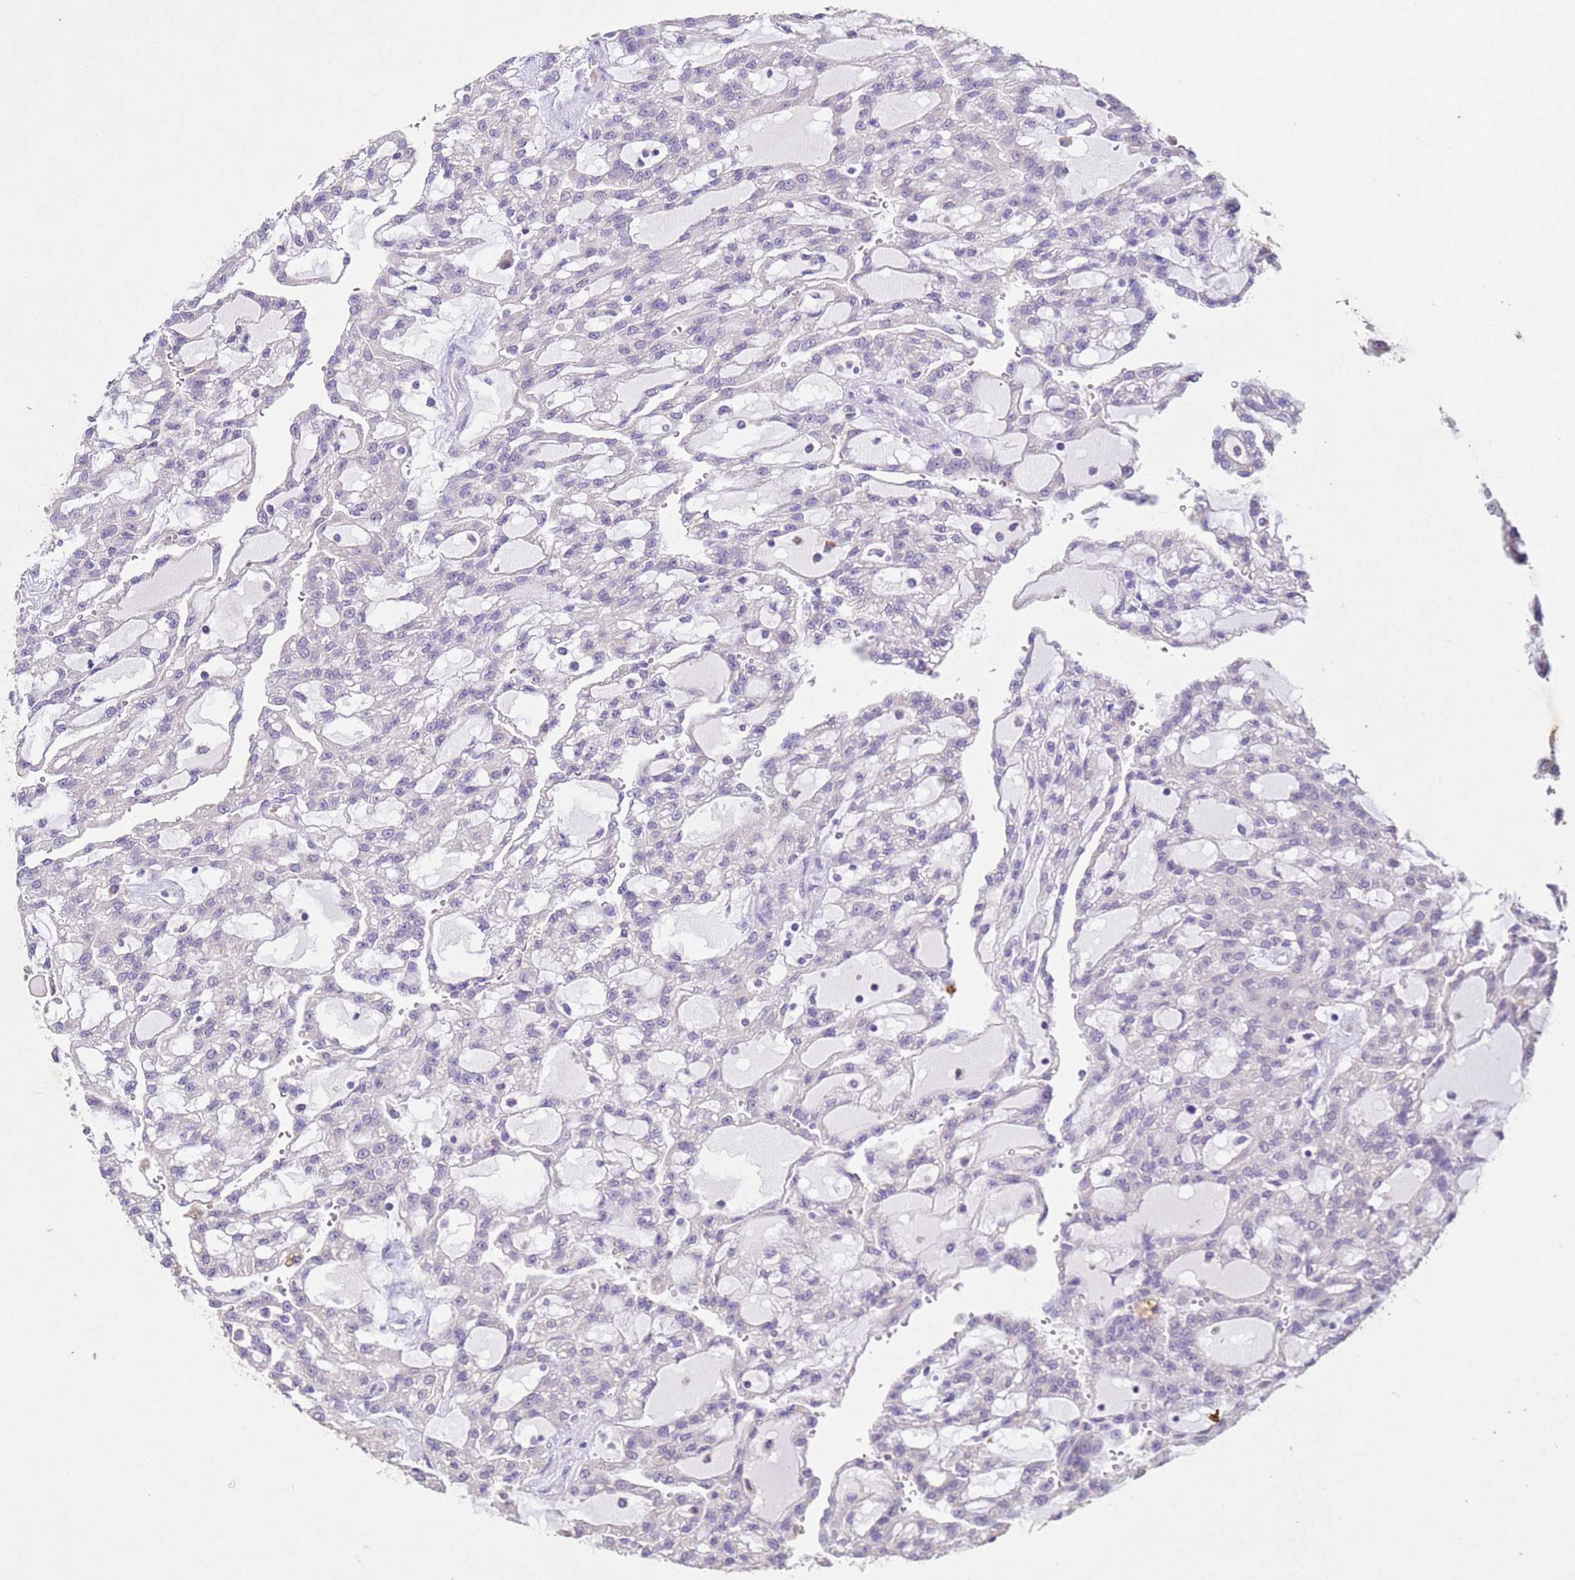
{"staining": {"intensity": "negative", "quantity": "none", "location": "none"}, "tissue": "renal cancer", "cell_type": "Tumor cells", "image_type": "cancer", "snomed": [{"axis": "morphology", "description": "Adenocarcinoma, NOS"}, {"axis": "topography", "description": "Kidney"}], "caption": "A micrograph of renal cancer stained for a protein demonstrates no brown staining in tumor cells.", "gene": "NLRP11", "patient": {"sex": "male", "age": 63}}